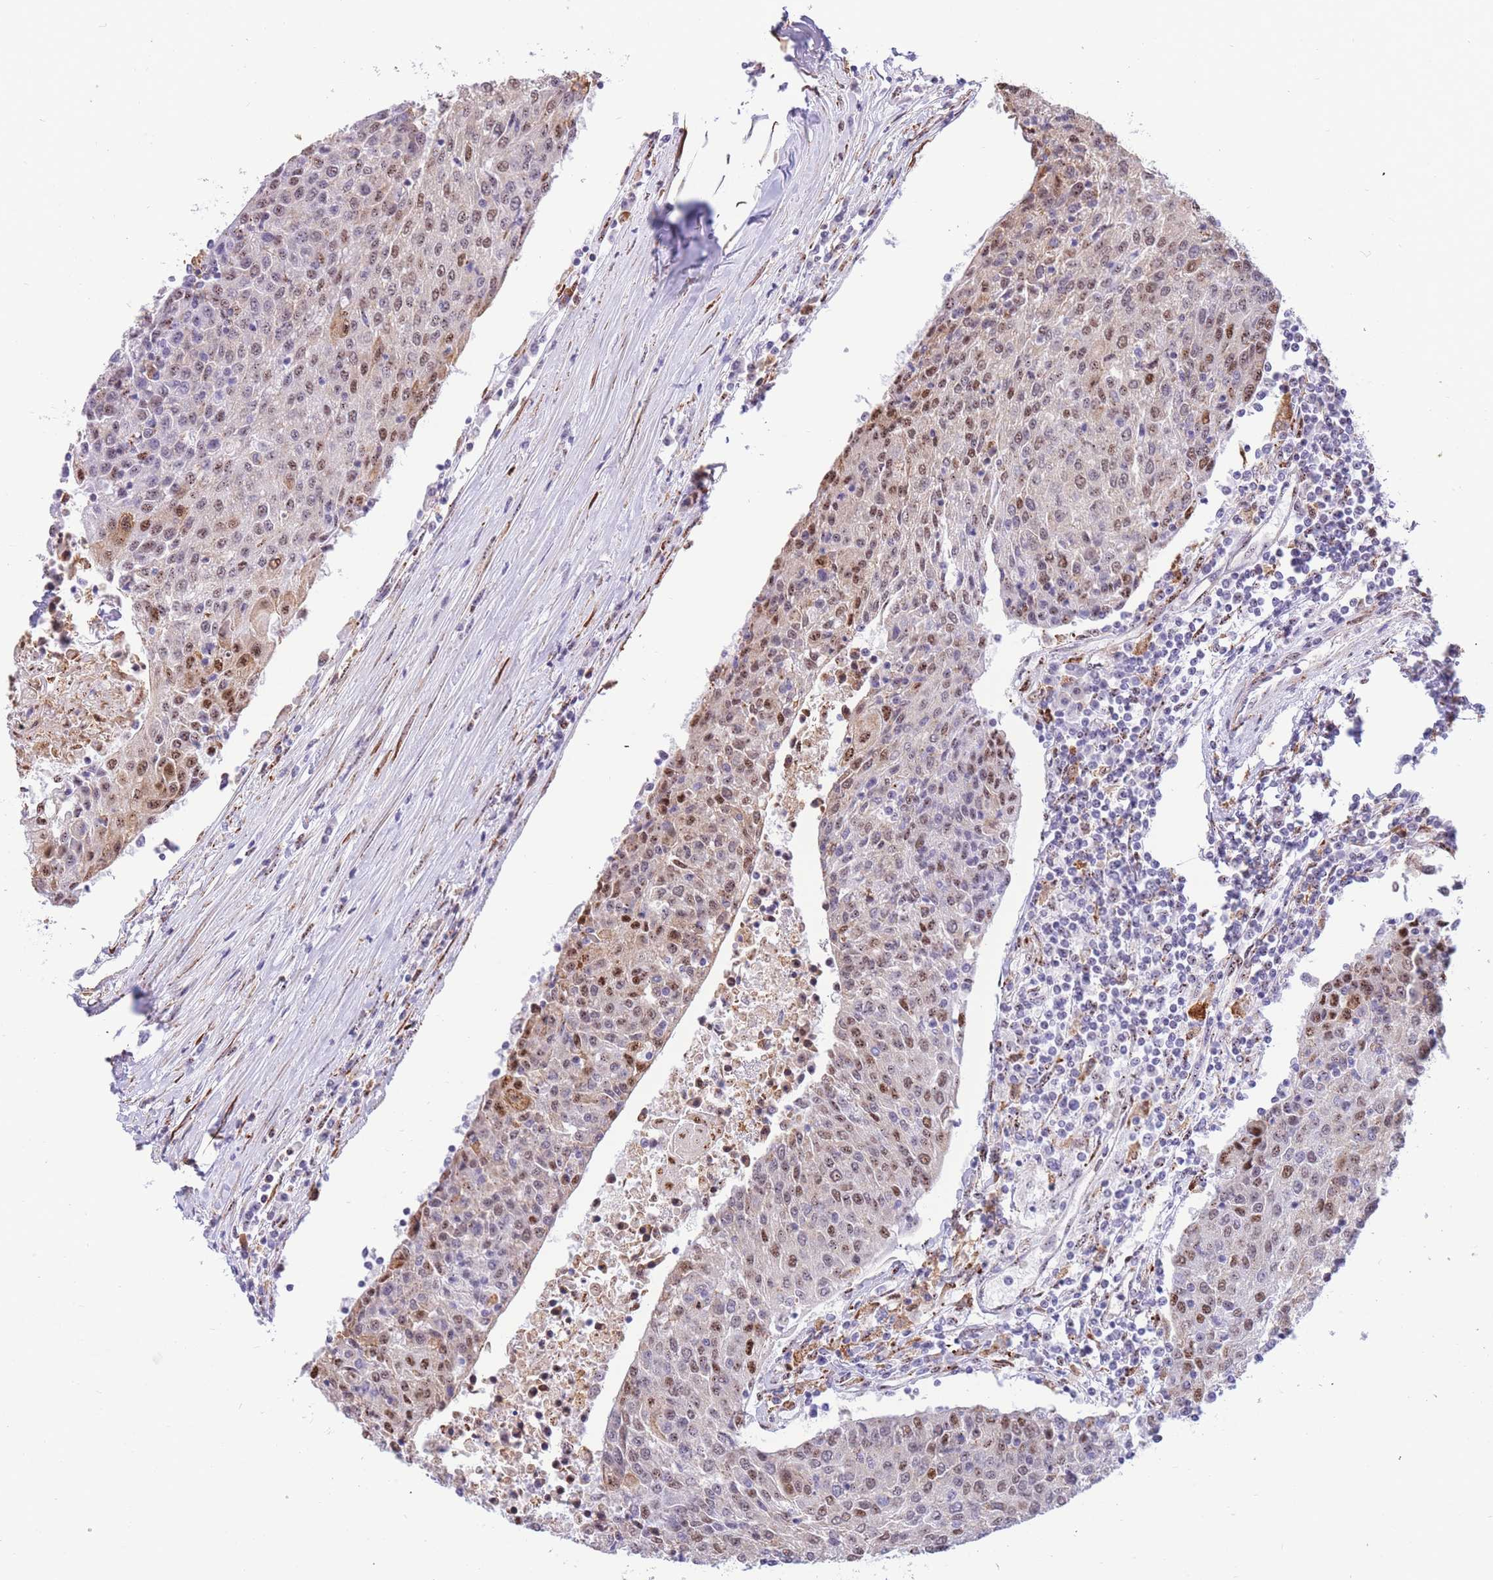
{"staining": {"intensity": "moderate", "quantity": ">75%", "location": "nuclear"}, "tissue": "urothelial cancer", "cell_type": "Tumor cells", "image_type": "cancer", "snomed": [{"axis": "morphology", "description": "Urothelial carcinoma, High grade"}, {"axis": "topography", "description": "Urinary bladder"}], "caption": "Moderate nuclear positivity for a protein is present in approximately >75% of tumor cells of urothelial carcinoma (high-grade) using immunohistochemistry (IHC).", "gene": "FAM153A", "patient": {"sex": "female", "age": 85}}